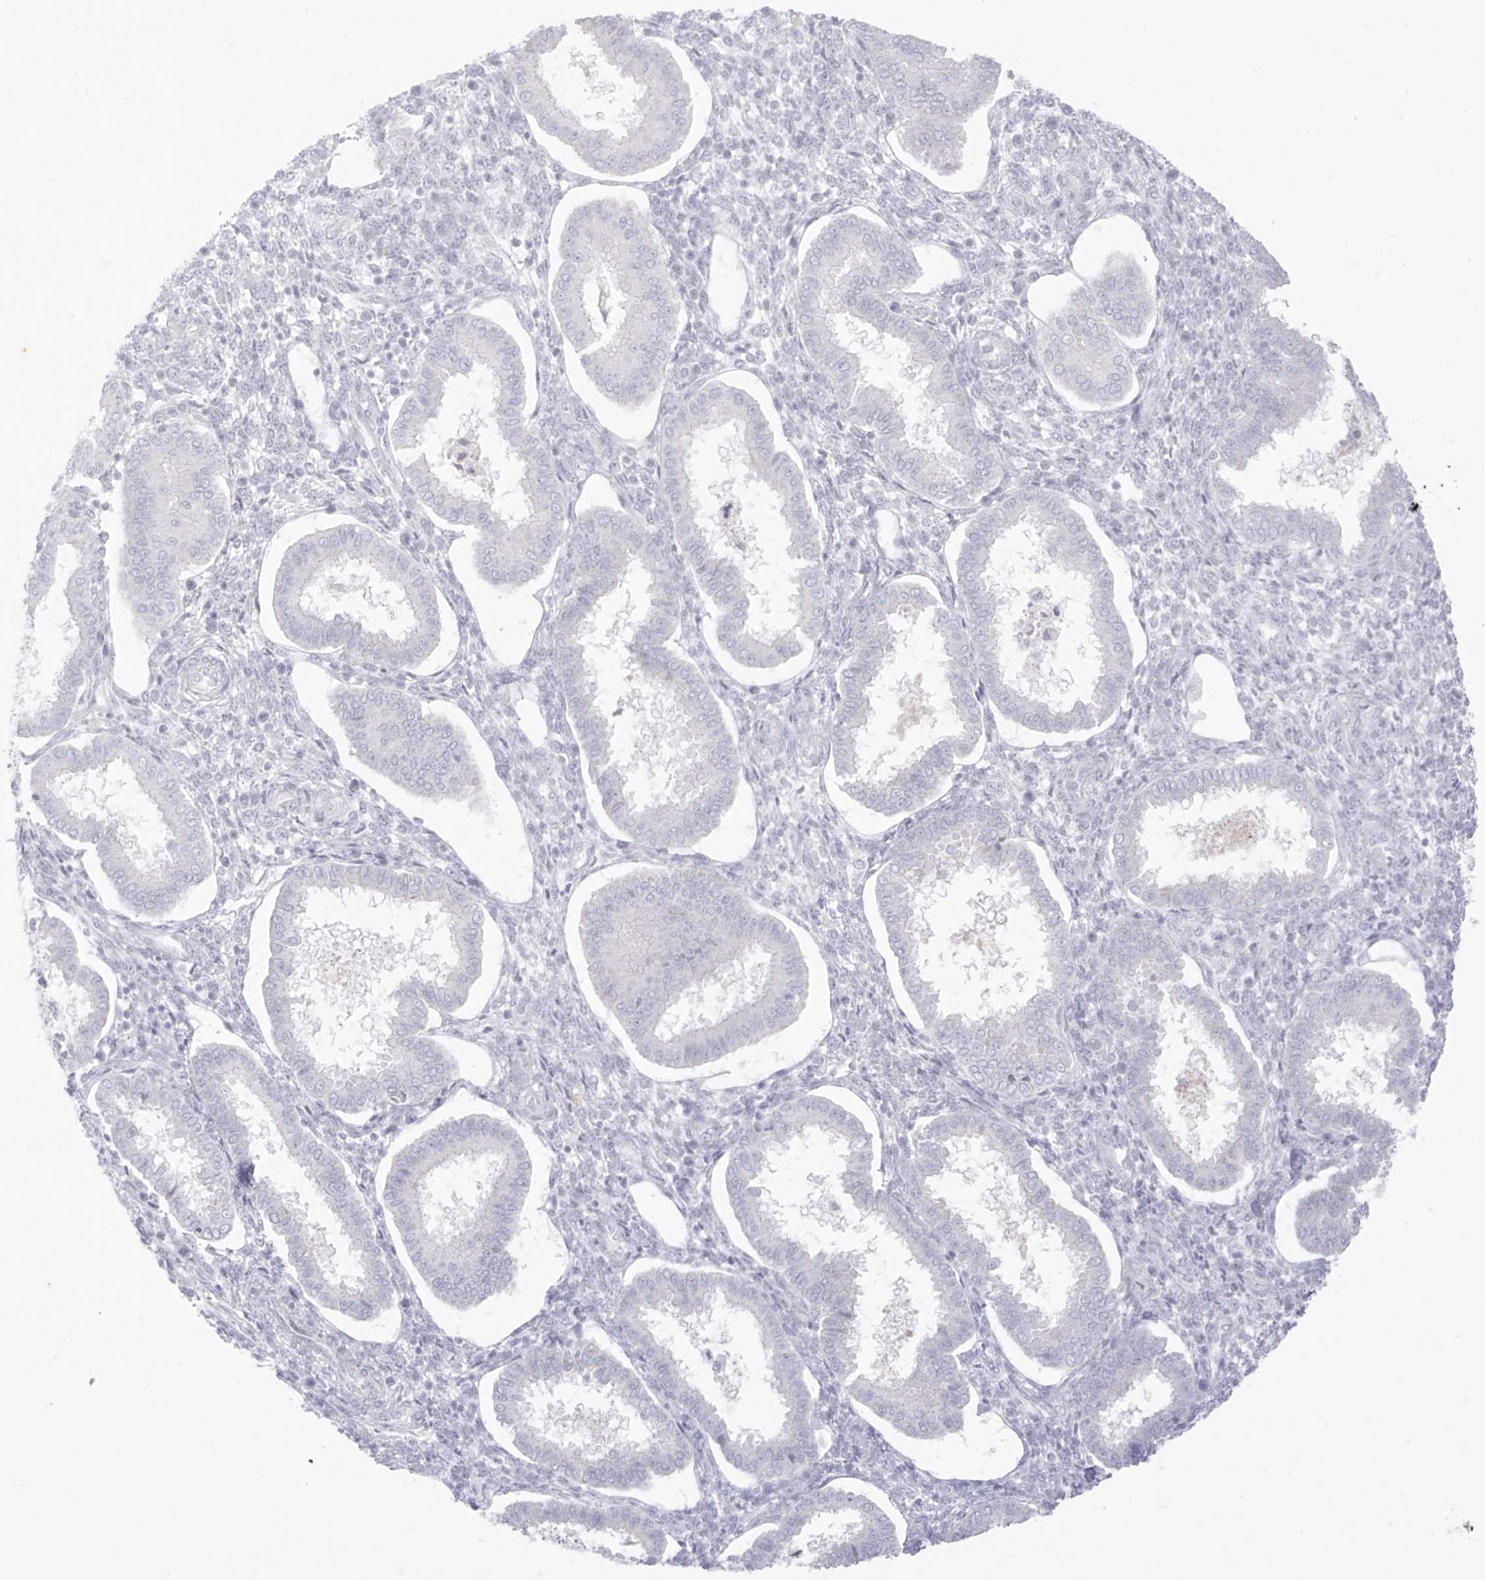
{"staining": {"intensity": "negative", "quantity": "none", "location": "none"}, "tissue": "endometrium", "cell_type": "Cells in endometrial stroma", "image_type": "normal", "snomed": [{"axis": "morphology", "description": "Normal tissue, NOS"}, {"axis": "topography", "description": "Endometrium"}], "caption": "DAB (3,3'-diaminobenzidine) immunohistochemical staining of normal endometrium shows no significant positivity in cells in endometrial stroma.", "gene": "TGM4", "patient": {"sex": "female", "age": 24}}